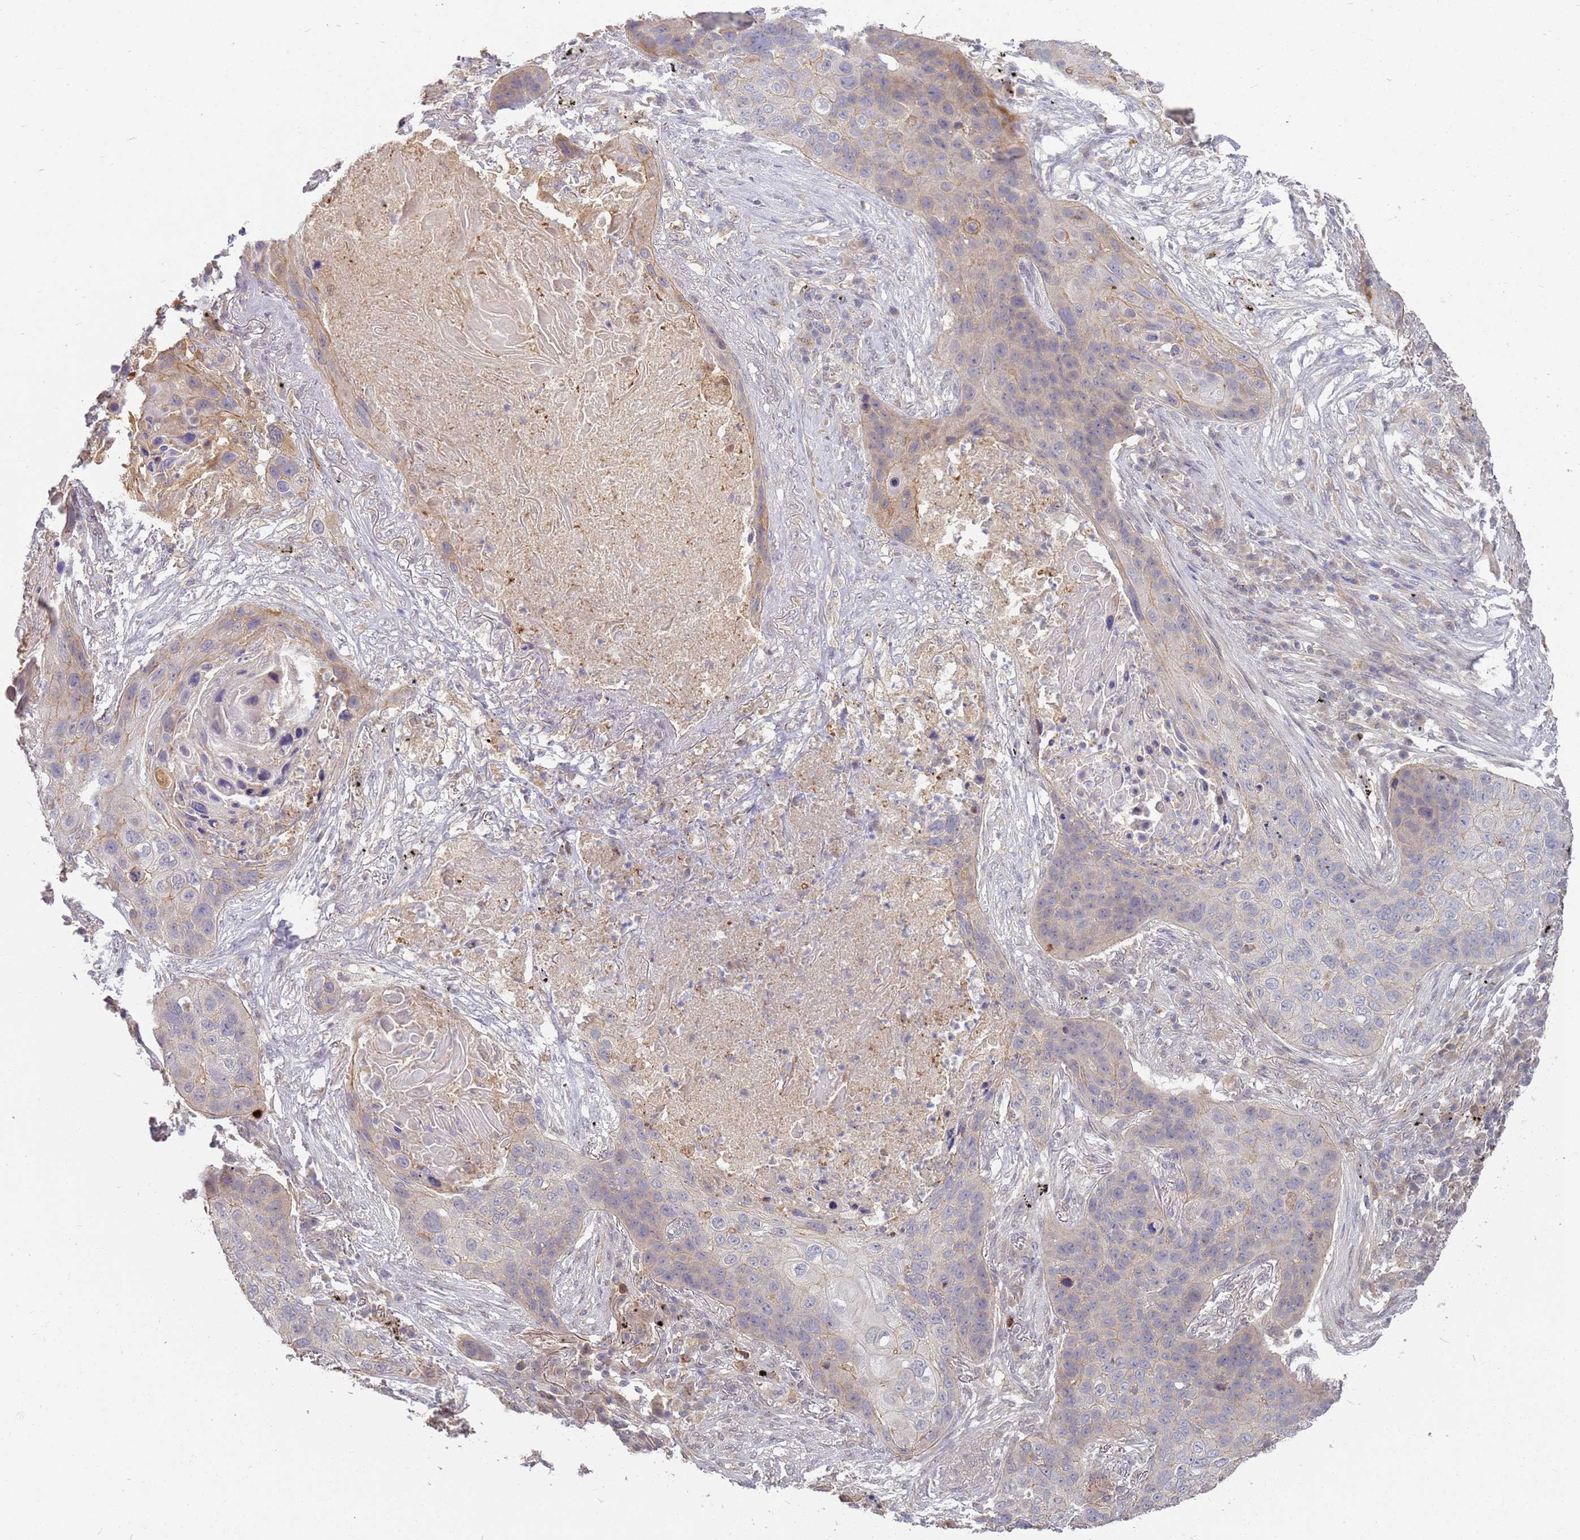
{"staining": {"intensity": "weak", "quantity": "25%-75%", "location": "cytoplasmic/membranous"}, "tissue": "lung cancer", "cell_type": "Tumor cells", "image_type": "cancer", "snomed": [{"axis": "morphology", "description": "Squamous cell carcinoma, NOS"}, {"axis": "topography", "description": "Lung"}], "caption": "An image showing weak cytoplasmic/membranous staining in approximately 25%-75% of tumor cells in lung cancer (squamous cell carcinoma), as visualized by brown immunohistochemical staining.", "gene": "MPEG1", "patient": {"sex": "female", "age": 63}}